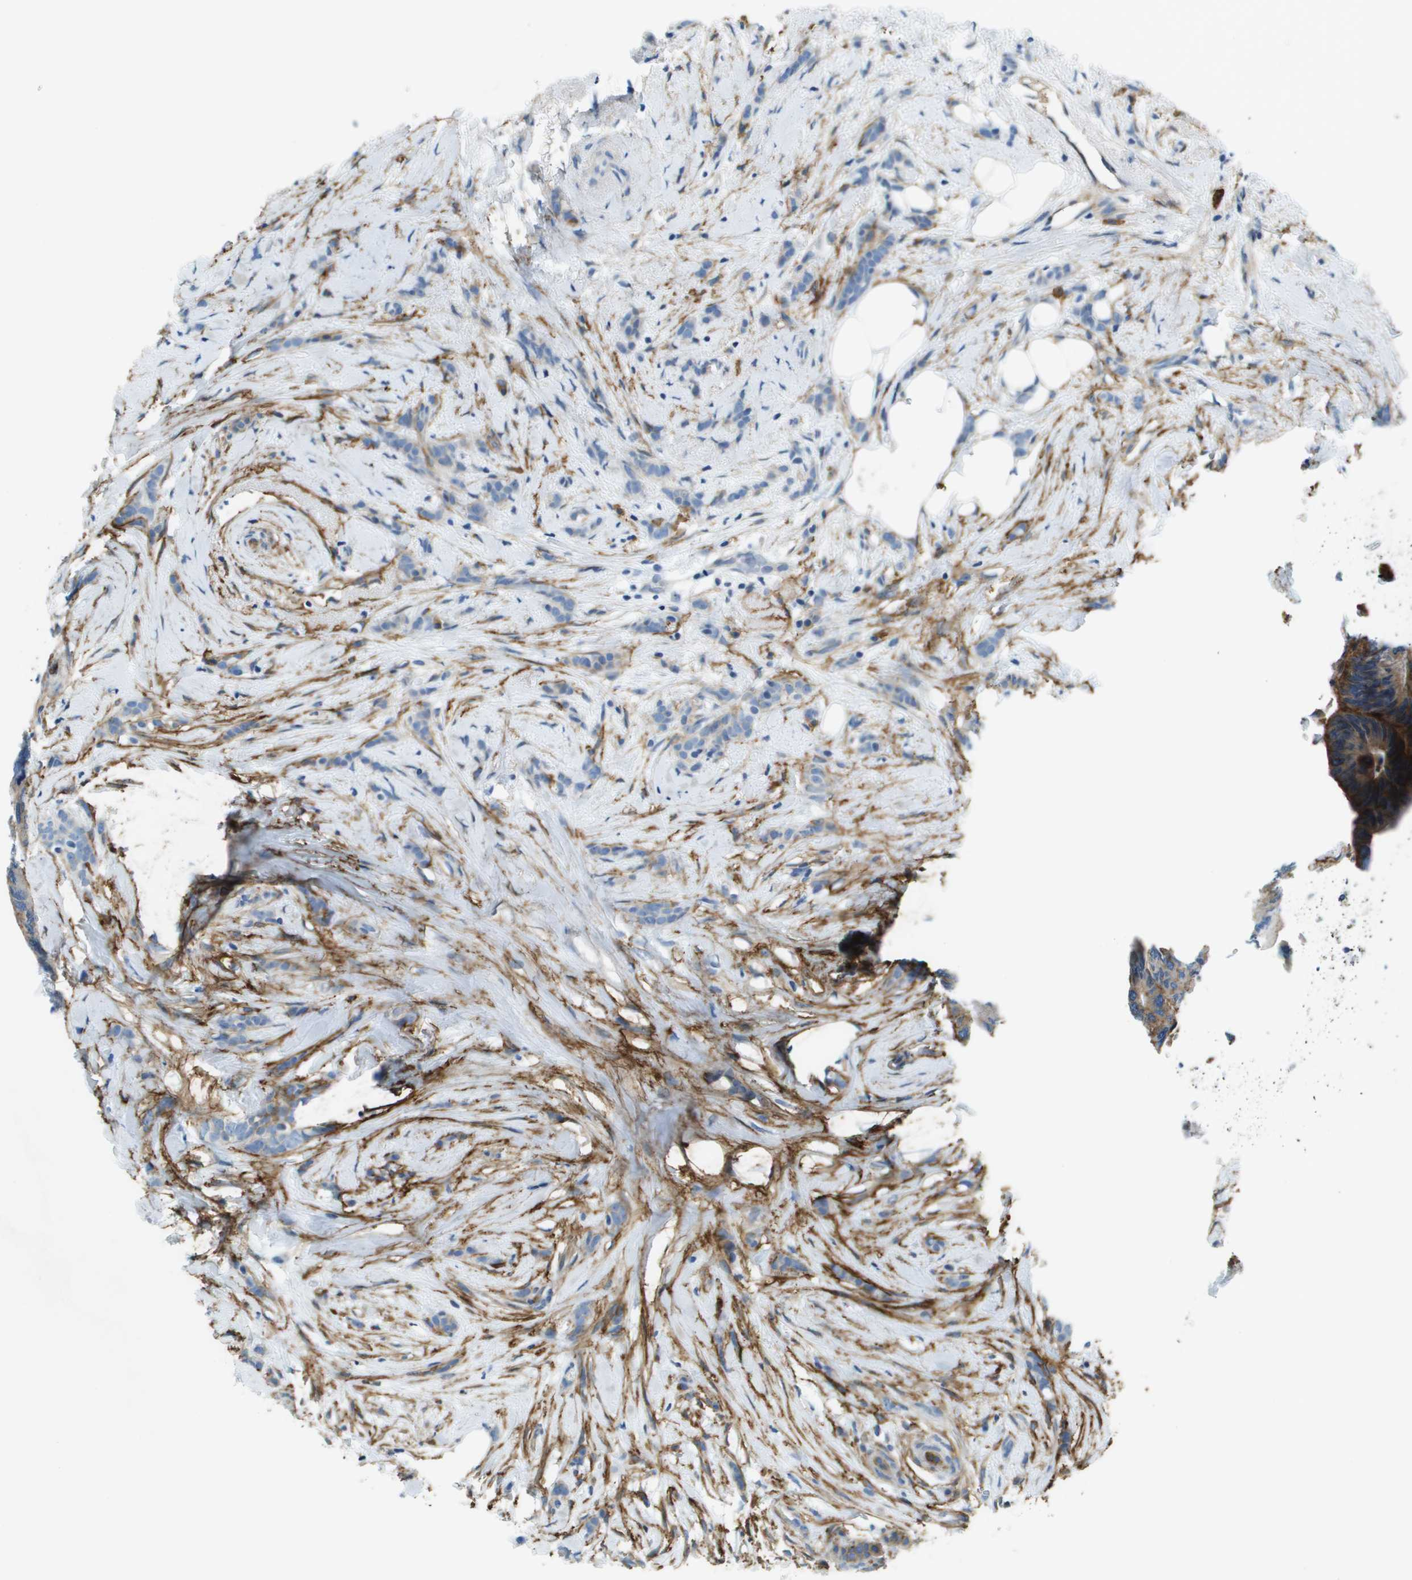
{"staining": {"intensity": "negative", "quantity": "none", "location": "none"}, "tissue": "breast cancer", "cell_type": "Tumor cells", "image_type": "cancer", "snomed": [{"axis": "morphology", "description": "Lobular carcinoma, in situ"}, {"axis": "morphology", "description": "Lobular carcinoma"}, {"axis": "topography", "description": "Breast"}], "caption": "Immunohistochemical staining of human lobular carcinoma in situ (breast) shows no significant expression in tumor cells. (DAB (3,3'-diaminobenzidine) immunohistochemistry with hematoxylin counter stain).", "gene": "SDC1", "patient": {"sex": "female", "age": 41}}